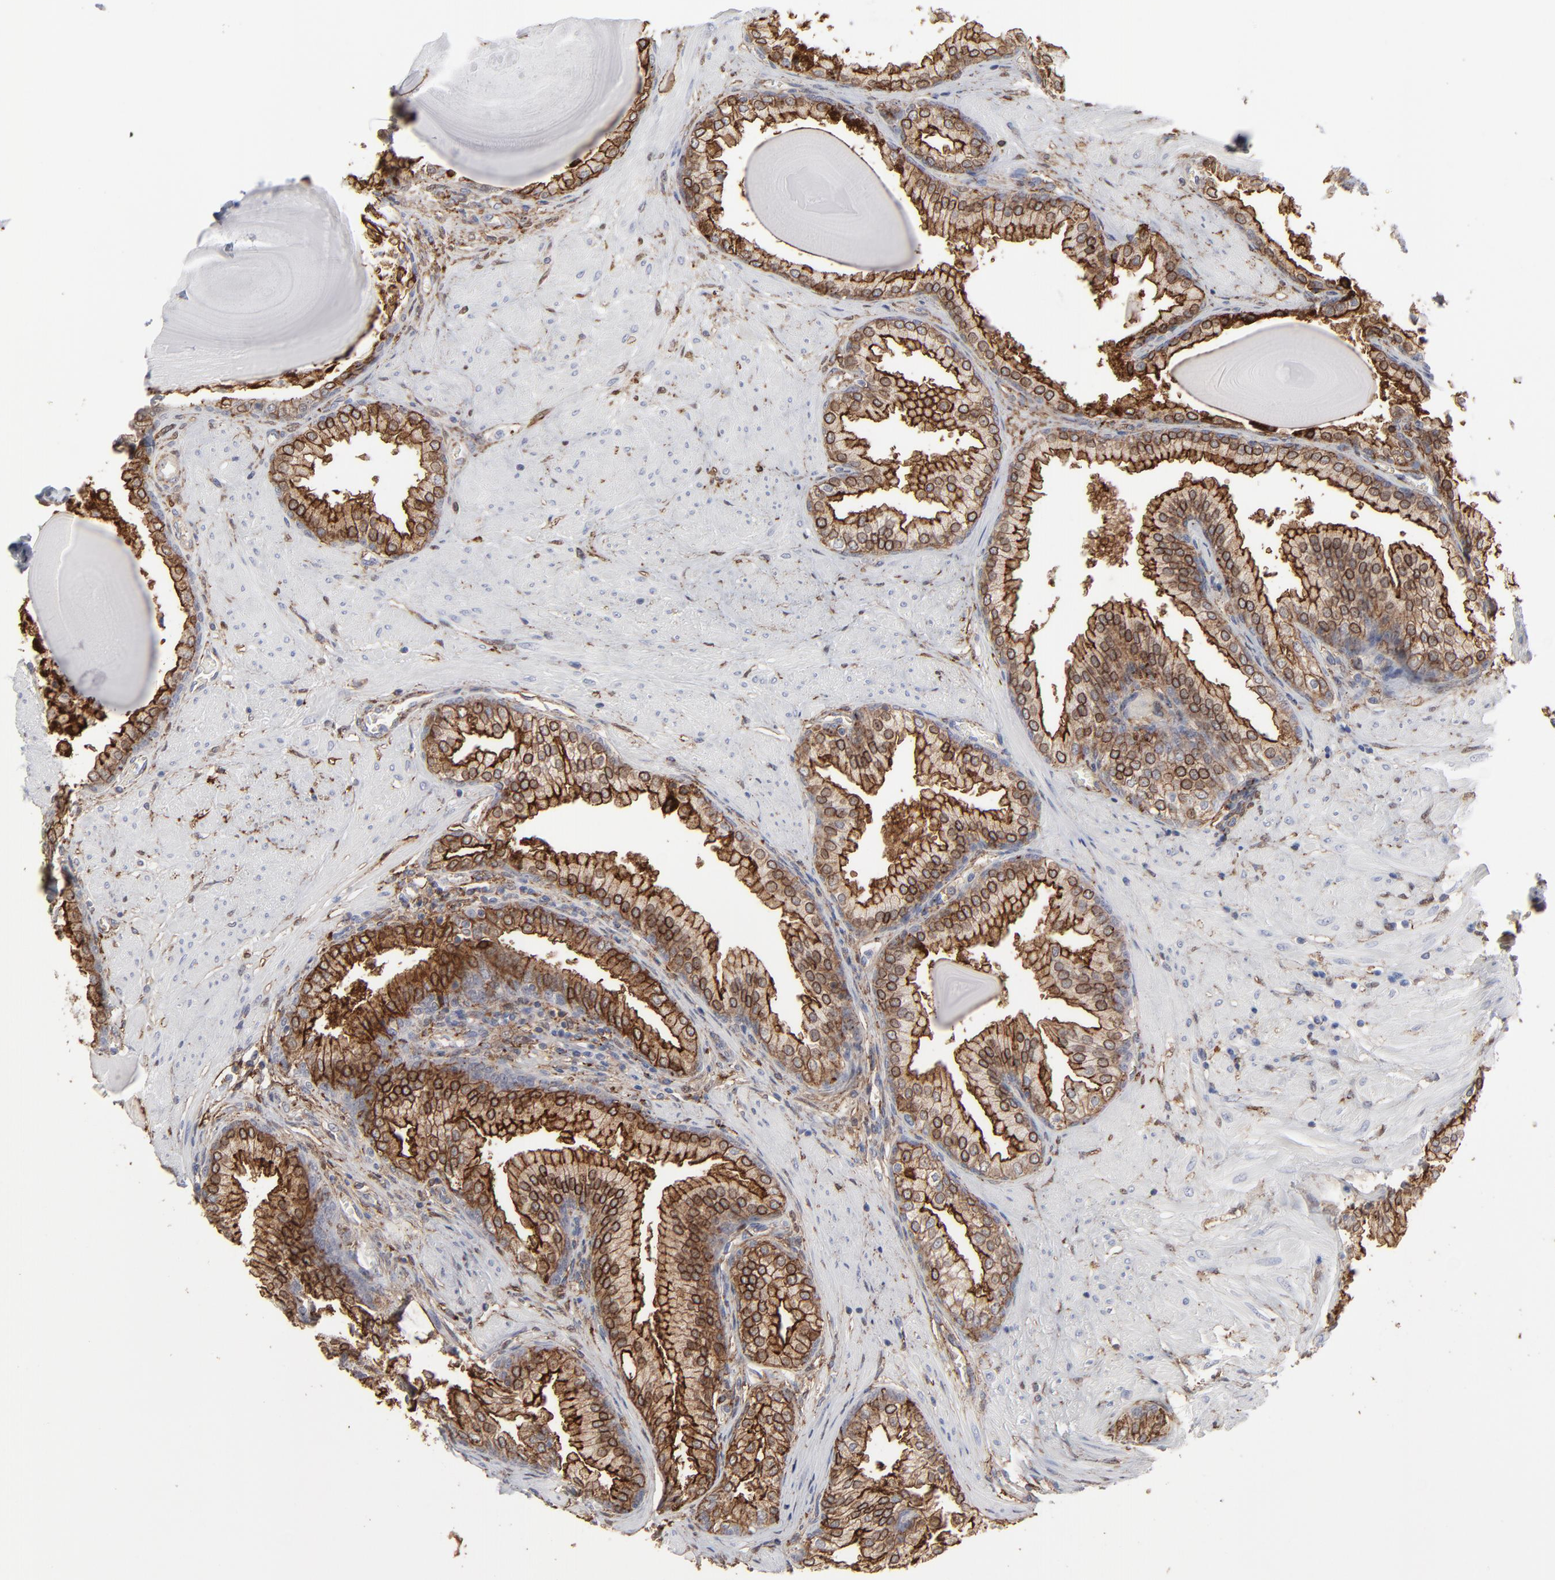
{"staining": {"intensity": "moderate", "quantity": ">75%", "location": "cytoplasmic/membranous"}, "tissue": "prostate", "cell_type": "Glandular cells", "image_type": "normal", "snomed": [{"axis": "morphology", "description": "Normal tissue, NOS"}, {"axis": "topography", "description": "Prostate"}], "caption": "Immunohistochemistry (DAB) staining of unremarkable prostate reveals moderate cytoplasmic/membranous protein expression in about >75% of glandular cells. Using DAB (brown) and hematoxylin (blue) stains, captured at high magnification using brightfield microscopy.", "gene": "ANXA5", "patient": {"sex": "male", "age": 51}}